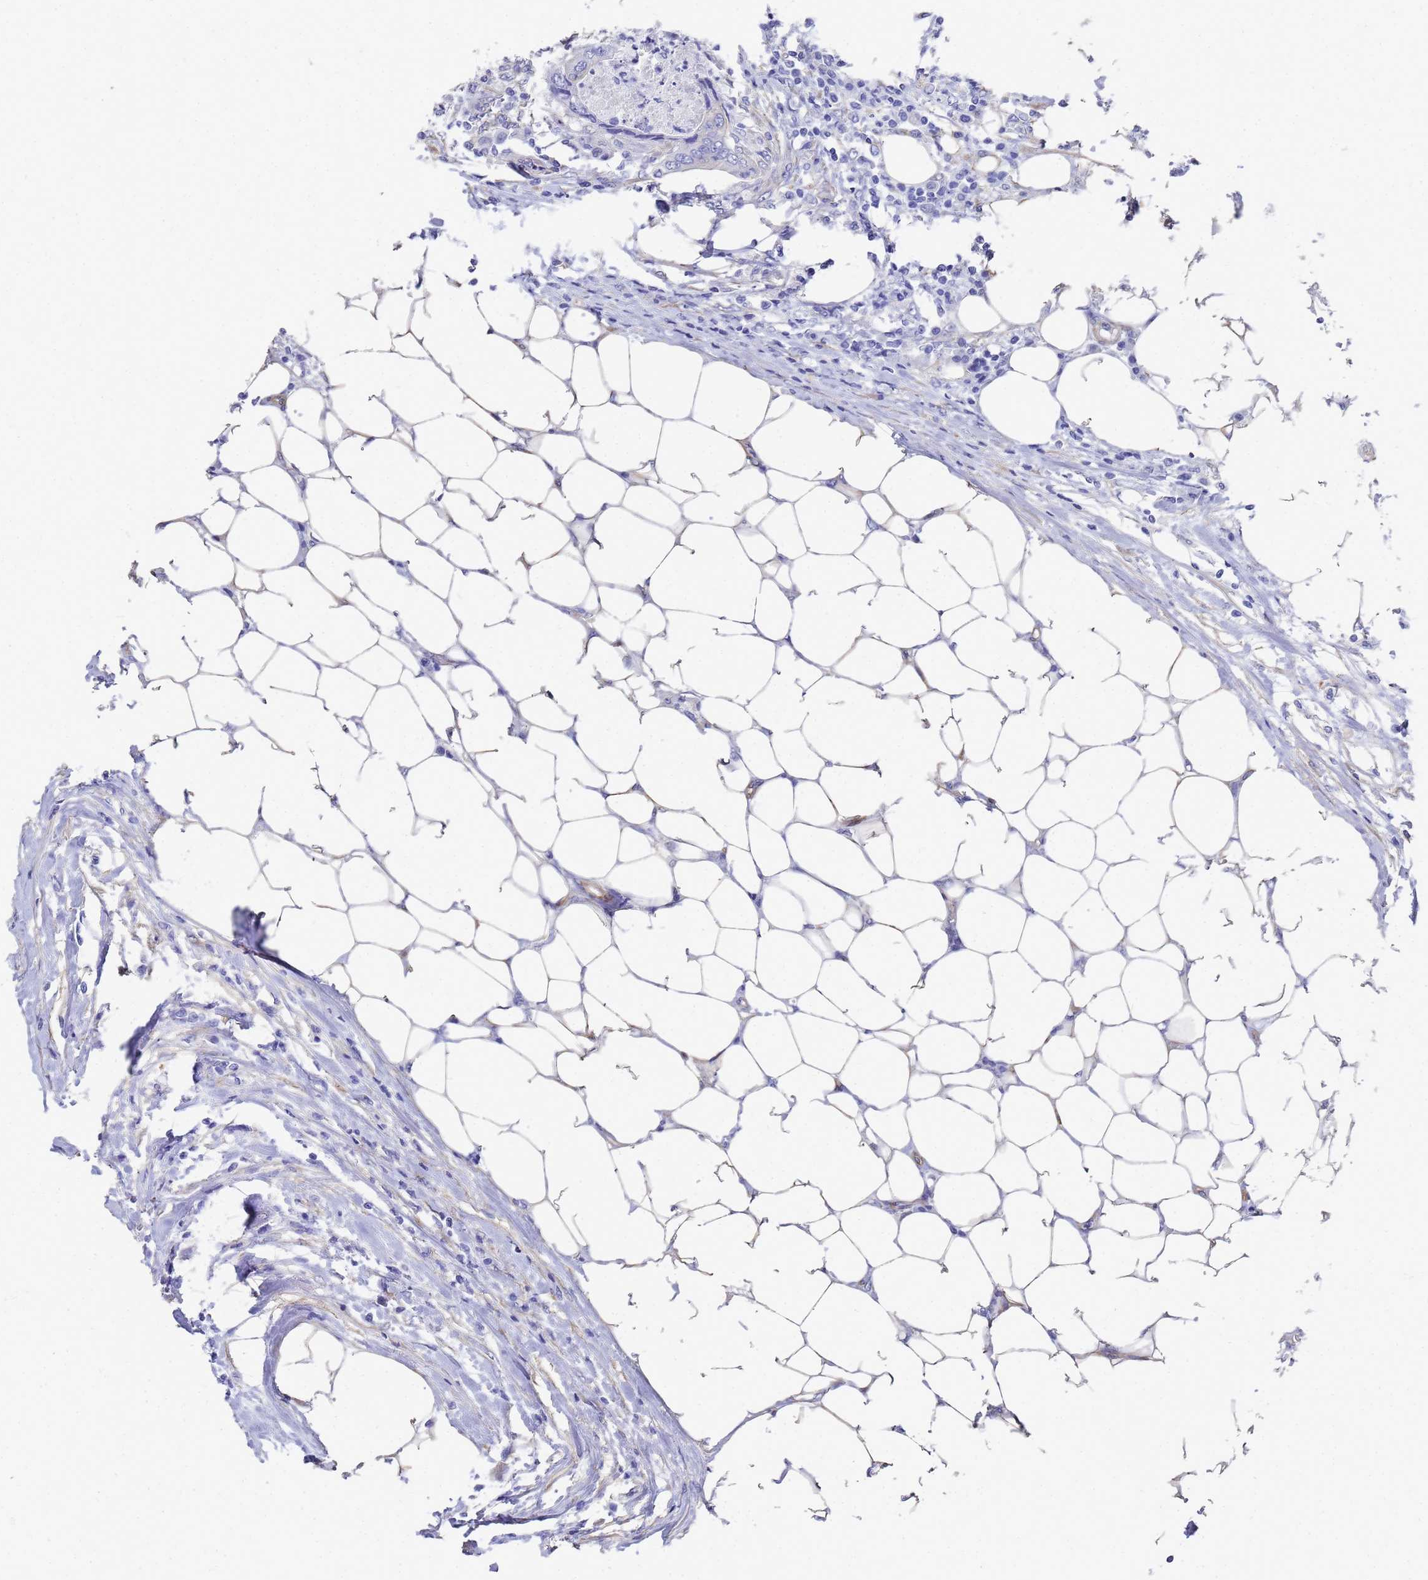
{"staining": {"intensity": "negative", "quantity": "none", "location": "none"}, "tissue": "colorectal cancer", "cell_type": "Tumor cells", "image_type": "cancer", "snomed": [{"axis": "morphology", "description": "Adenocarcinoma, NOS"}, {"axis": "topography", "description": "Colon"}], "caption": "High power microscopy micrograph of an immunohistochemistry micrograph of colorectal adenocarcinoma, revealing no significant positivity in tumor cells. (DAB (3,3'-diaminobenzidine) IHC with hematoxylin counter stain).", "gene": "TUBB1", "patient": {"sex": "male", "age": 71}}